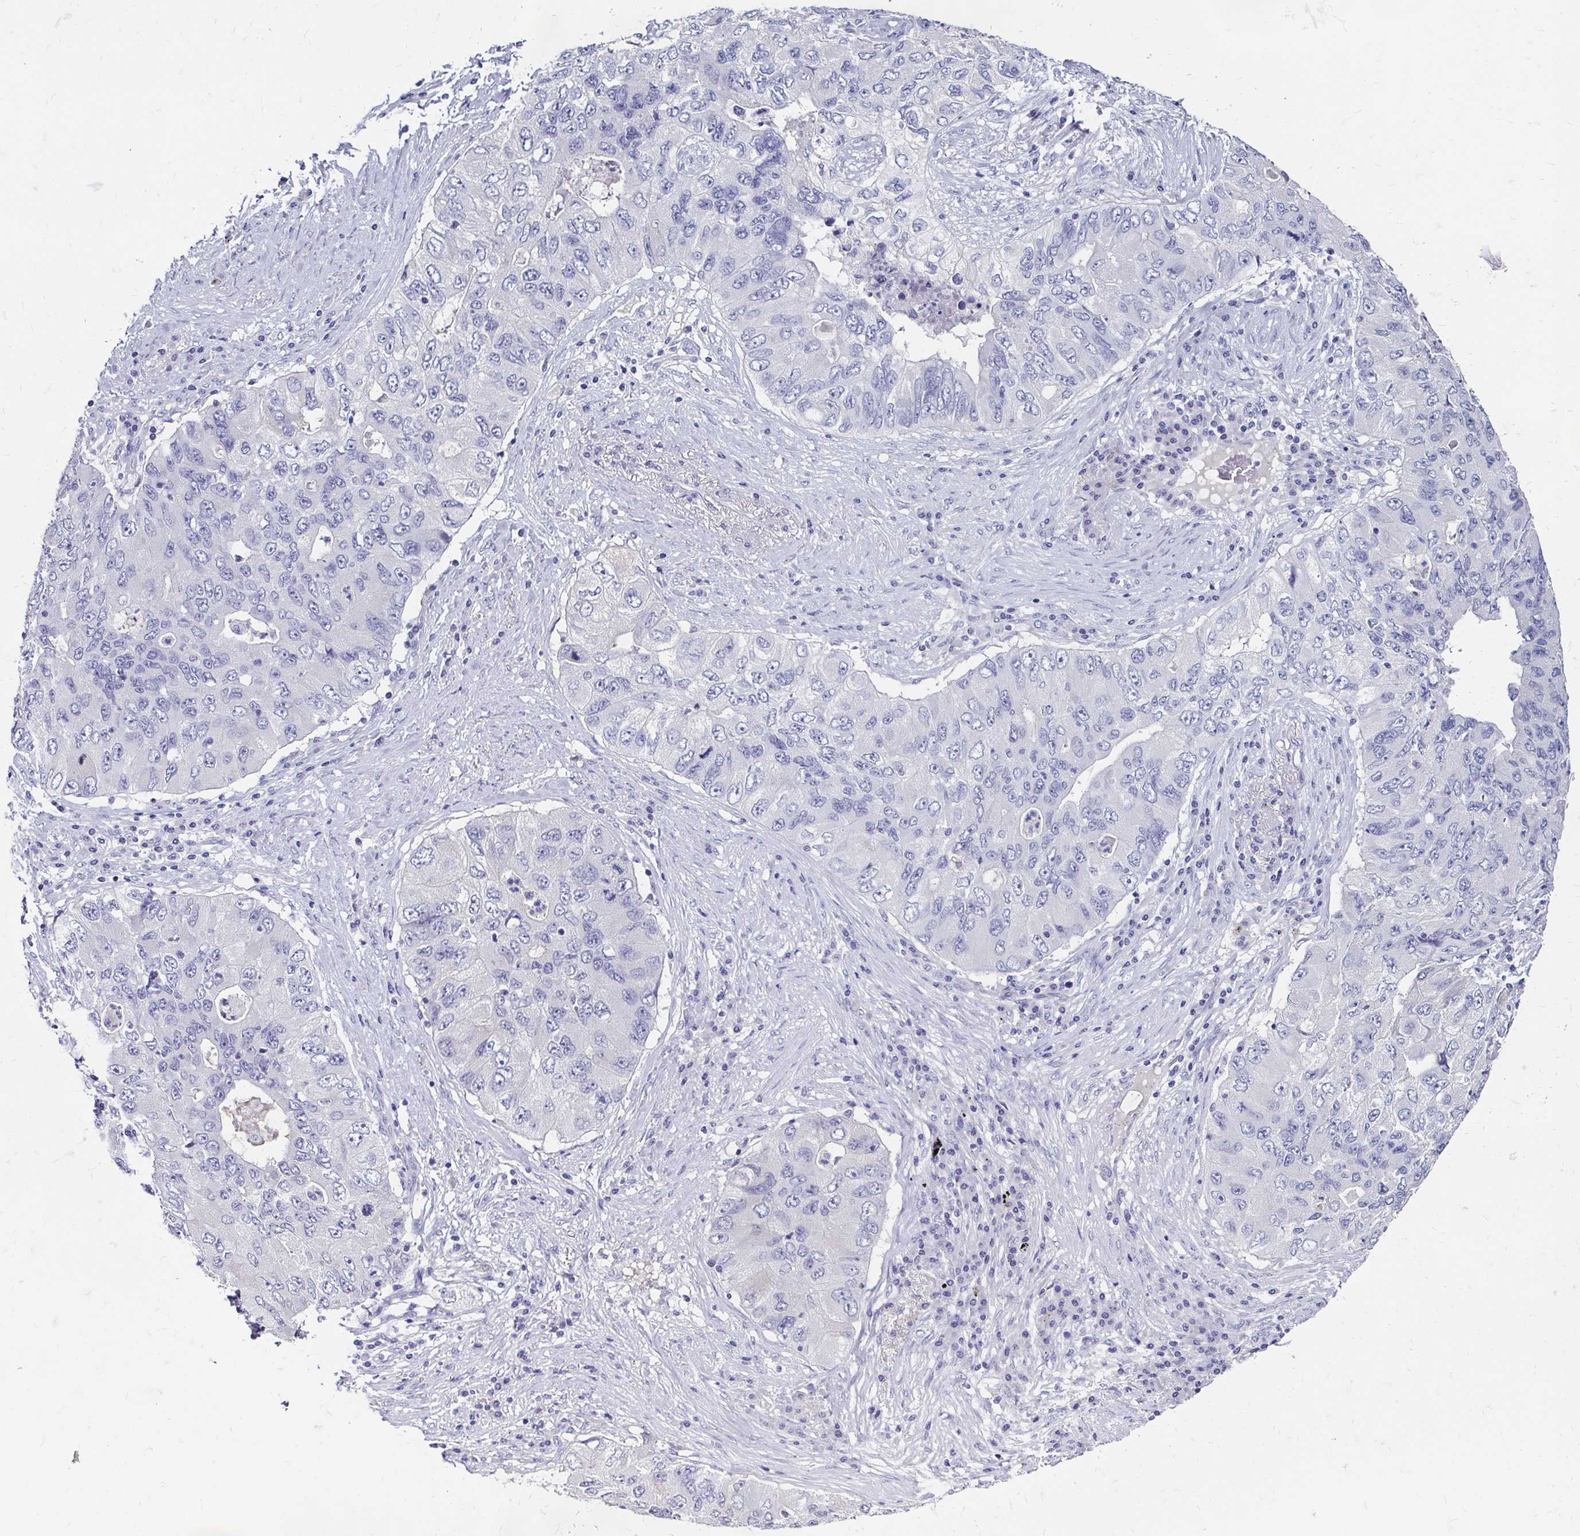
{"staining": {"intensity": "negative", "quantity": "none", "location": "none"}, "tissue": "lung cancer", "cell_type": "Tumor cells", "image_type": "cancer", "snomed": [{"axis": "morphology", "description": "Adenocarcinoma, NOS"}, {"axis": "morphology", "description": "Adenocarcinoma, metastatic, NOS"}, {"axis": "topography", "description": "Lymph node"}, {"axis": "topography", "description": "Lung"}], "caption": "Photomicrograph shows no protein staining in tumor cells of lung cancer tissue.", "gene": "SCG3", "patient": {"sex": "female", "age": 54}}